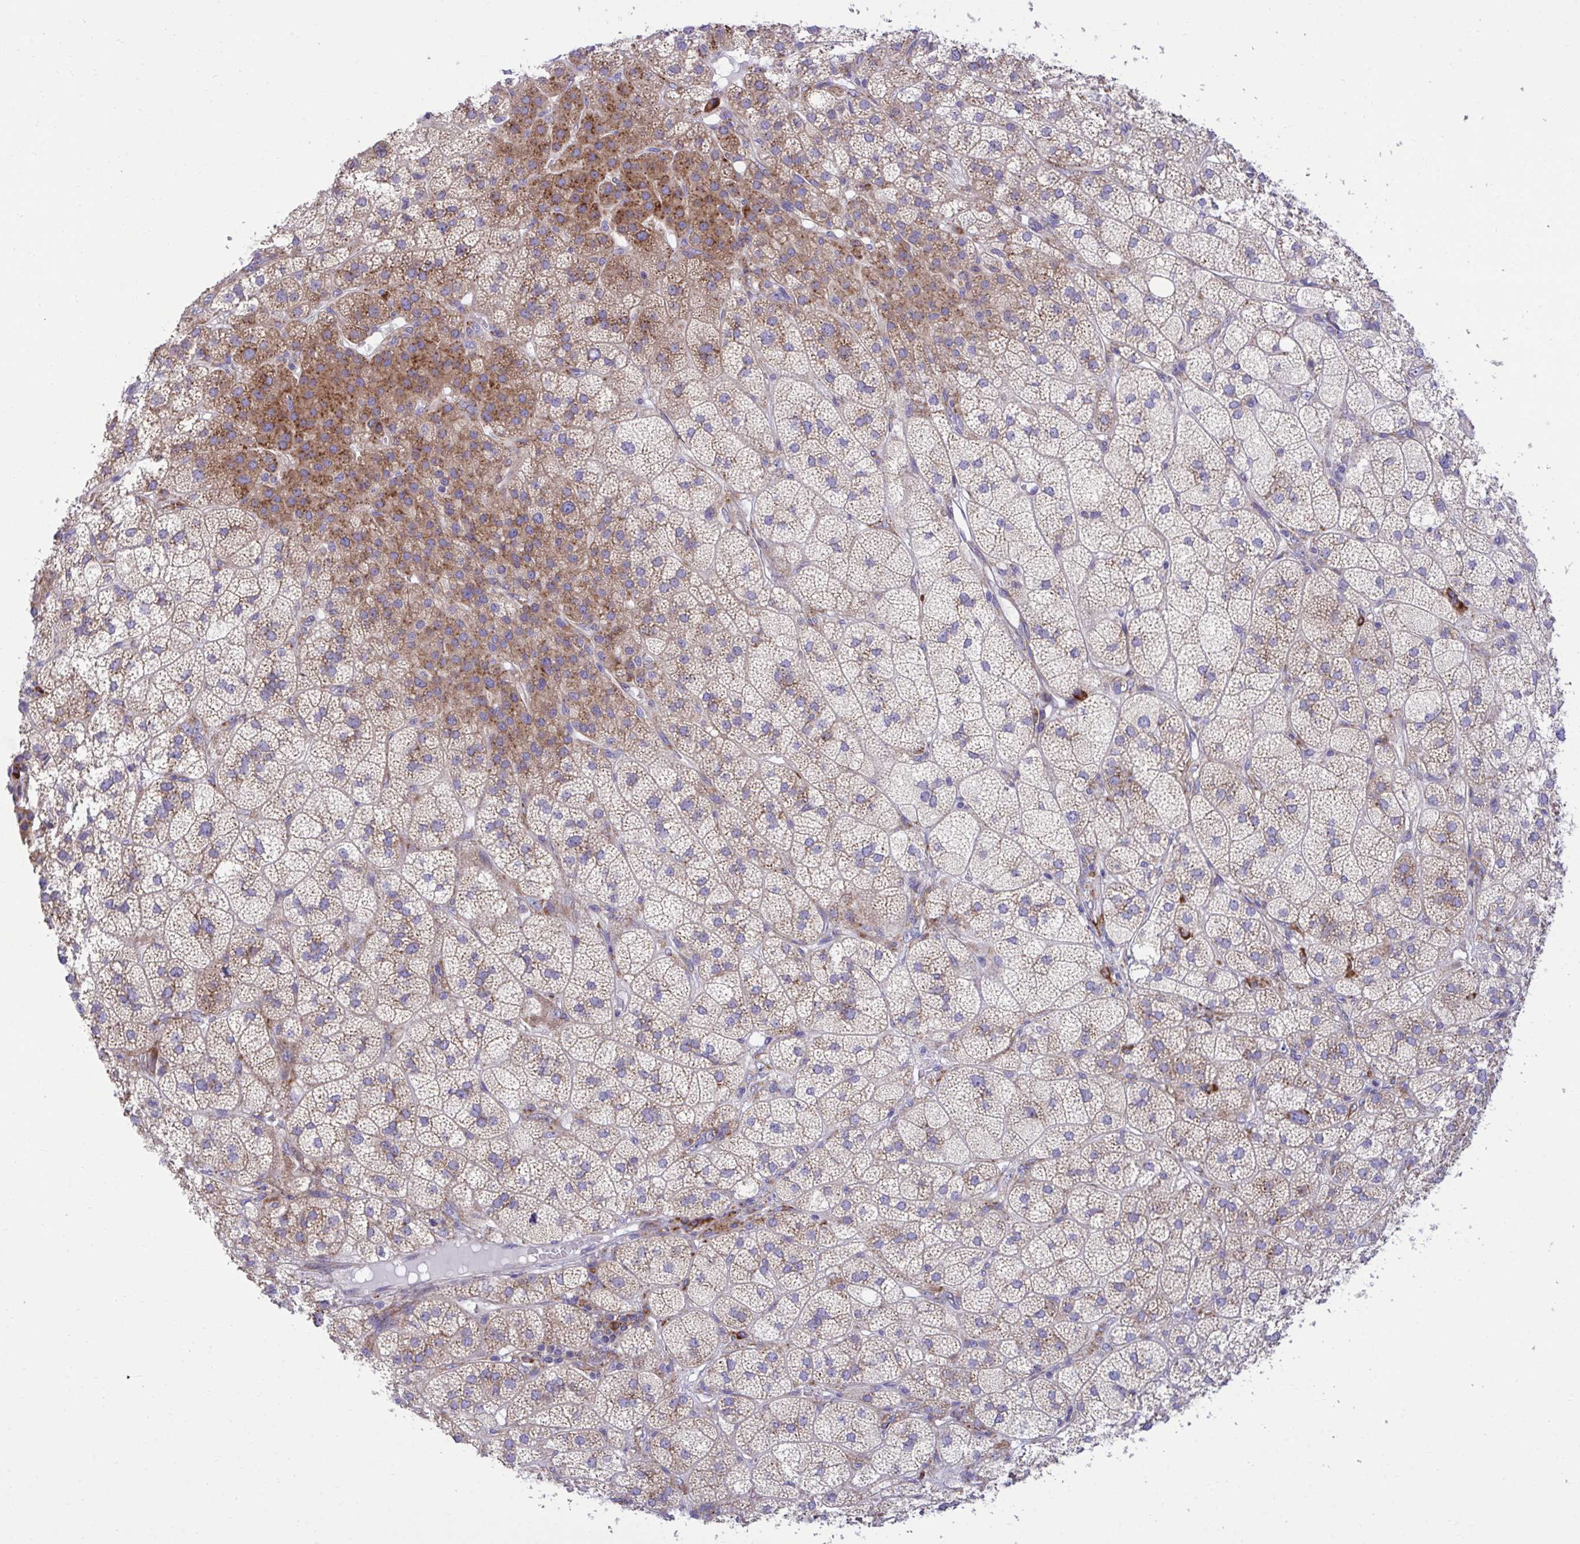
{"staining": {"intensity": "moderate", "quantity": "25%-75%", "location": "cytoplasmic/membranous"}, "tissue": "adrenal gland", "cell_type": "Glandular cells", "image_type": "normal", "snomed": [{"axis": "morphology", "description": "Normal tissue, NOS"}, {"axis": "topography", "description": "Adrenal gland"}], "caption": "Immunohistochemistry staining of normal adrenal gland, which displays medium levels of moderate cytoplasmic/membranous positivity in approximately 25%-75% of glandular cells indicating moderate cytoplasmic/membranous protein positivity. The staining was performed using DAB (3,3'-diaminobenzidine) (brown) for protein detection and nuclei were counterstained in hematoxylin (blue).", "gene": "RPS15", "patient": {"sex": "female", "age": 60}}